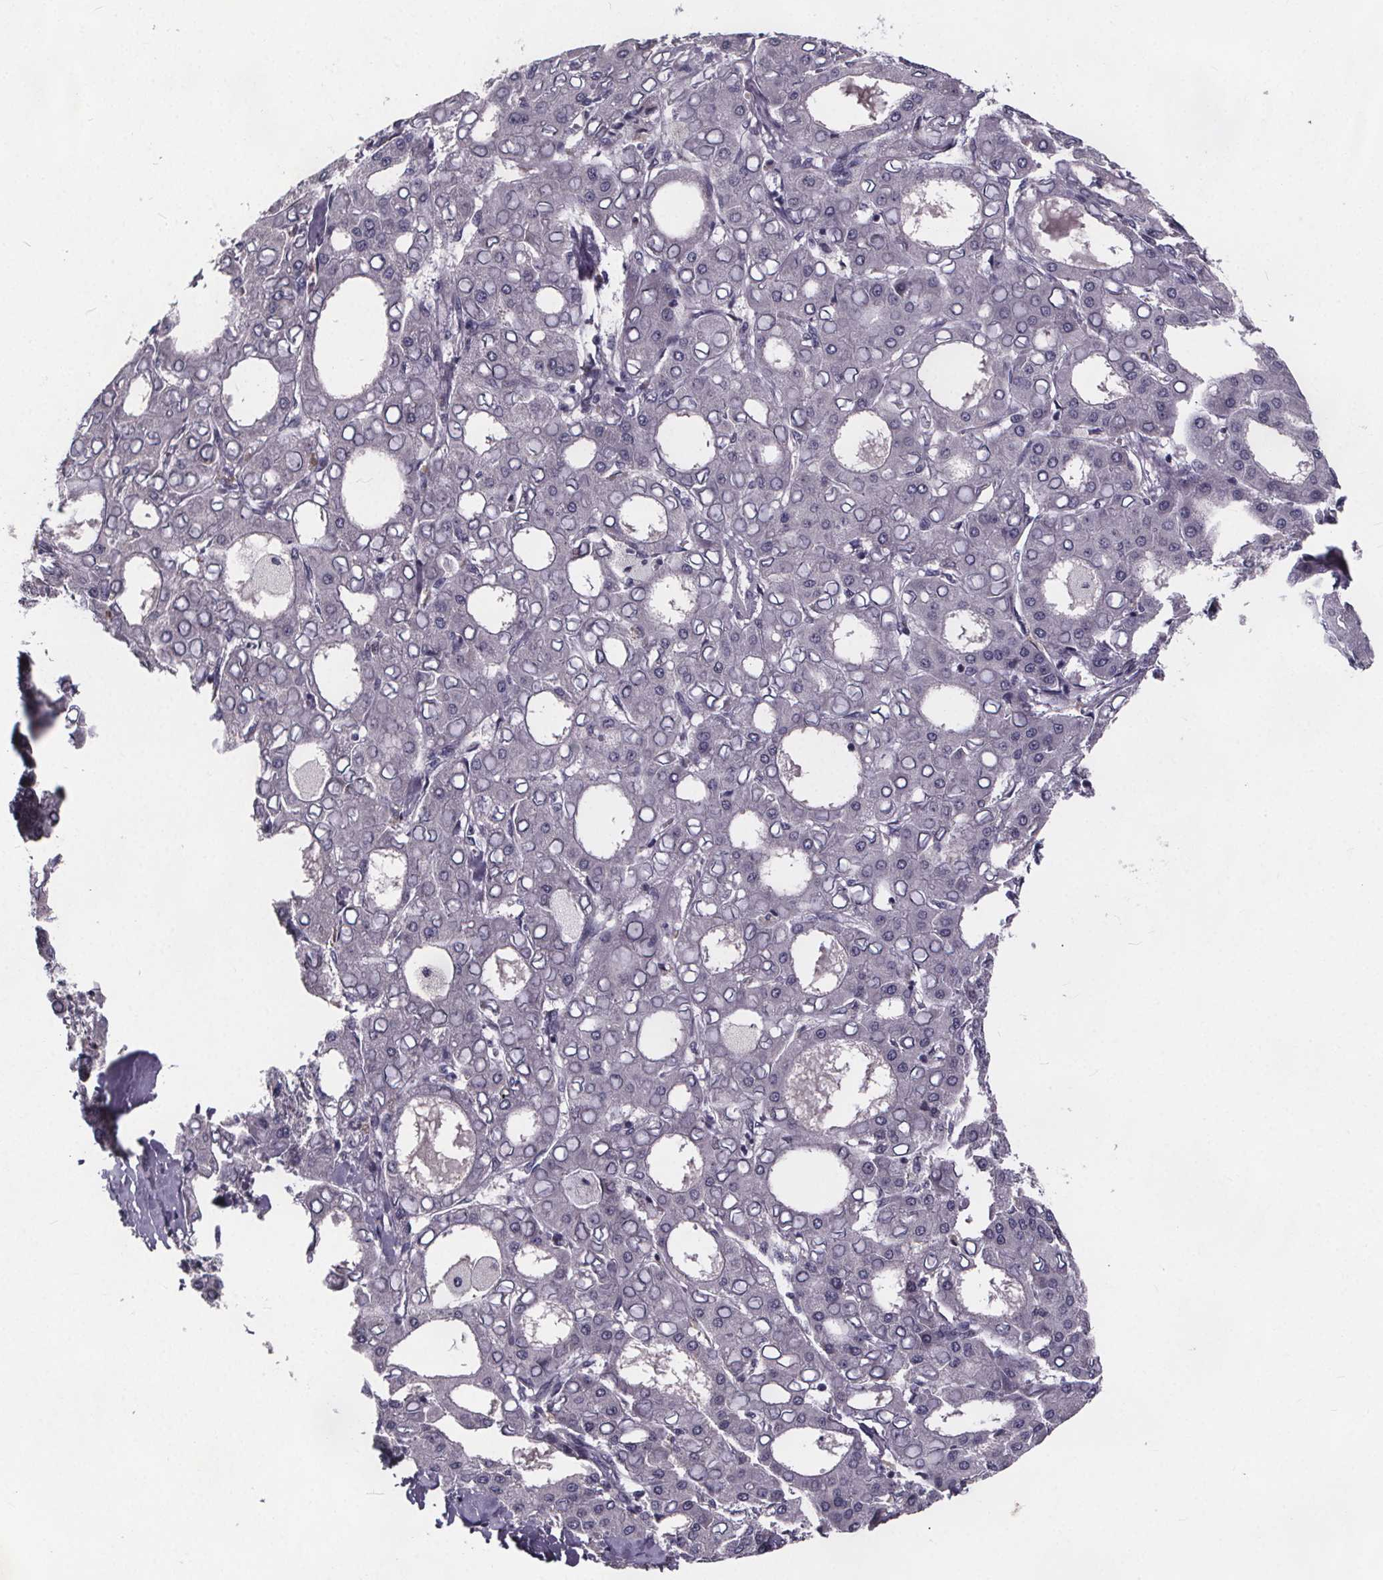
{"staining": {"intensity": "negative", "quantity": "none", "location": "none"}, "tissue": "liver cancer", "cell_type": "Tumor cells", "image_type": "cancer", "snomed": [{"axis": "morphology", "description": "Carcinoma, Hepatocellular, NOS"}, {"axis": "topography", "description": "Liver"}], "caption": "A micrograph of liver cancer stained for a protein demonstrates no brown staining in tumor cells.", "gene": "FAM181B", "patient": {"sex": "male", "age": 65}}